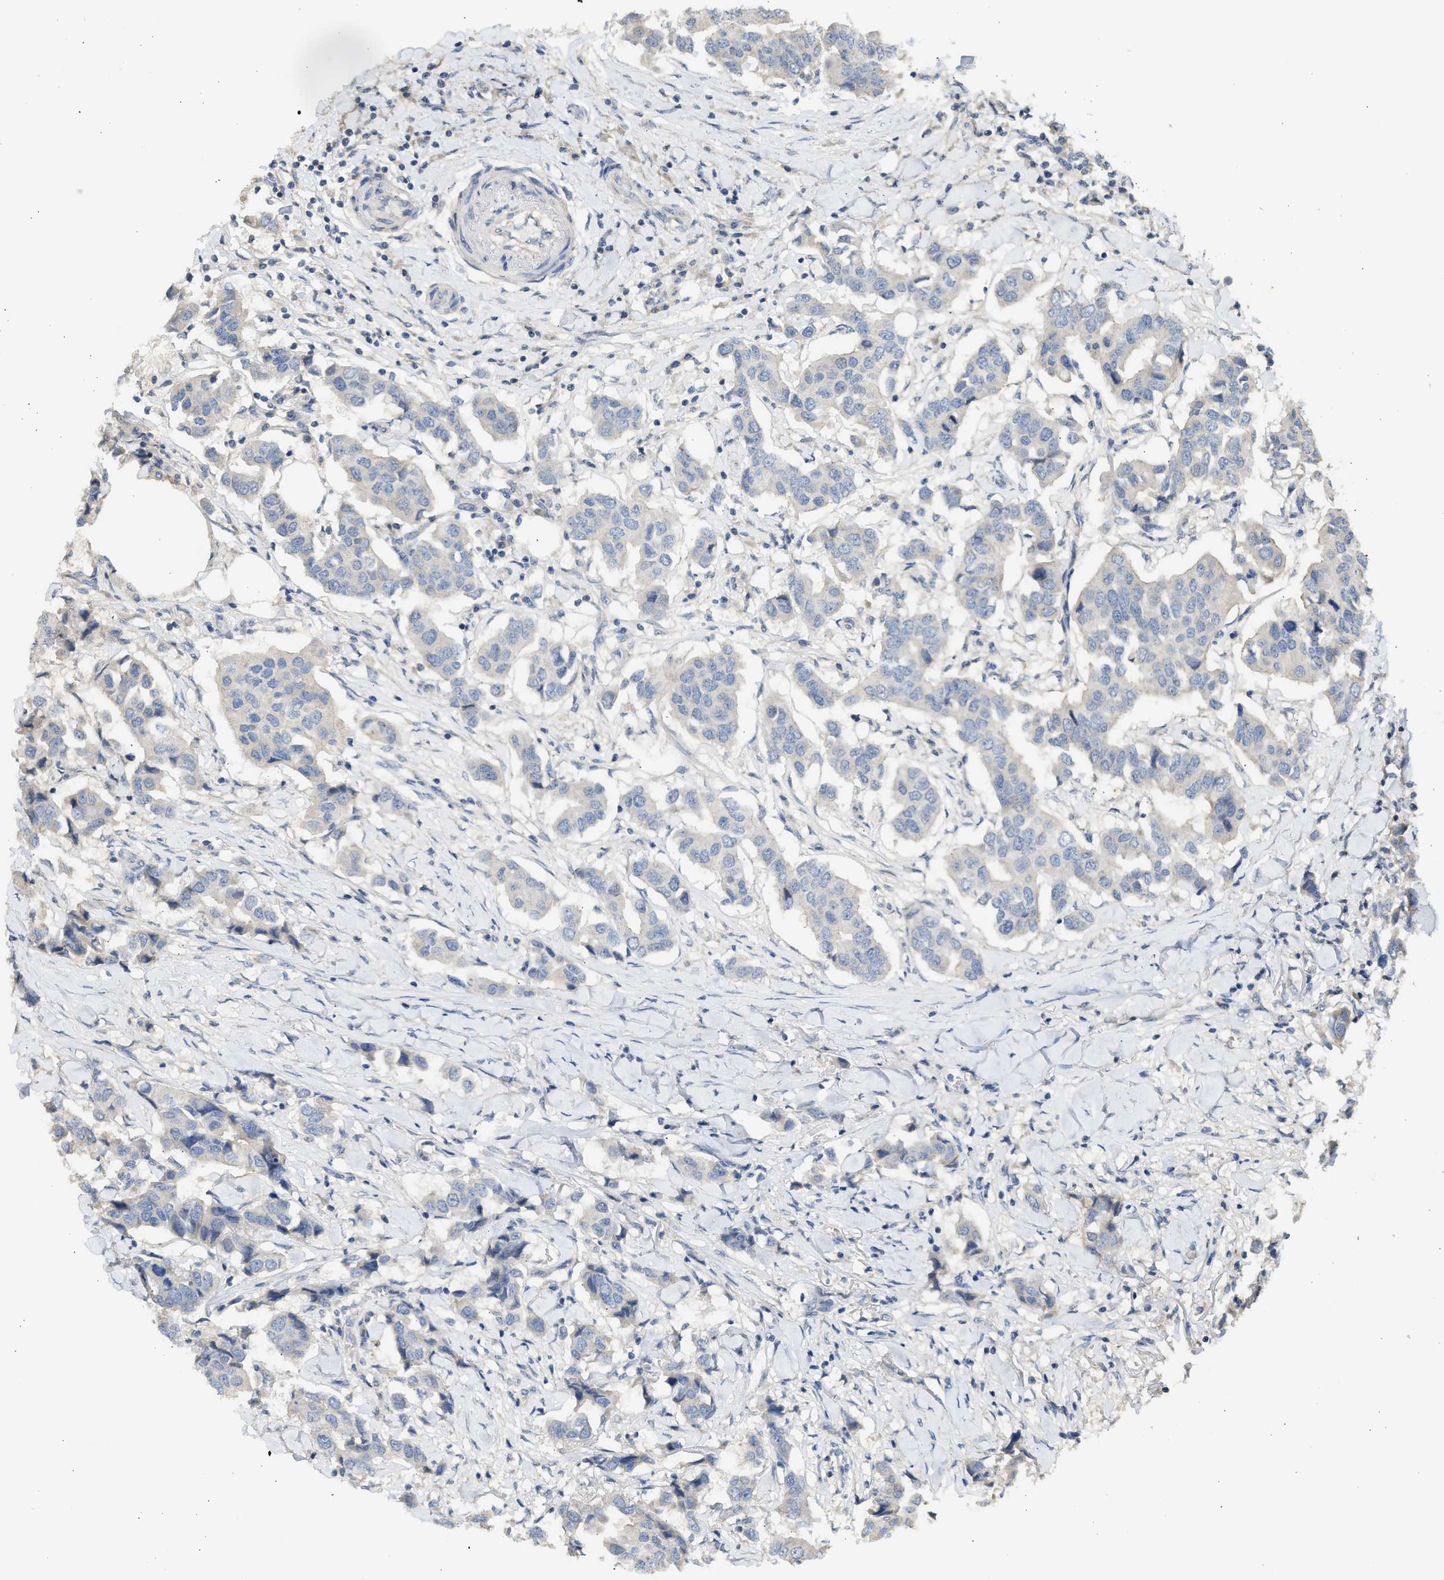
{"staining": {"intensity": "negative", "quantity": "none", "location": "none"}, "tissue": "breast cancer", "cell_type": "Tumor cells", "image_type": "cancer", "snomed": [{"axis": "morphology", "description": "Duct carcinoma"}, {"axis": "topography", "description": "Breast"}], "caption": "Immunohistochemistry photomicrograph of neoplastic tissue: invasive ductal carcinoma (breast) stained with DAB exhibits no significant protein positivity in tumor cells. Brightfield microscopy of immunohistochemistry stained with DAB (3,3'-diaminobenzidine) (brown) and hematoxylin (blue), captured at high magnification.", "gene": "SULT2A1", "patient": {"sex": "female", "age": 80}}